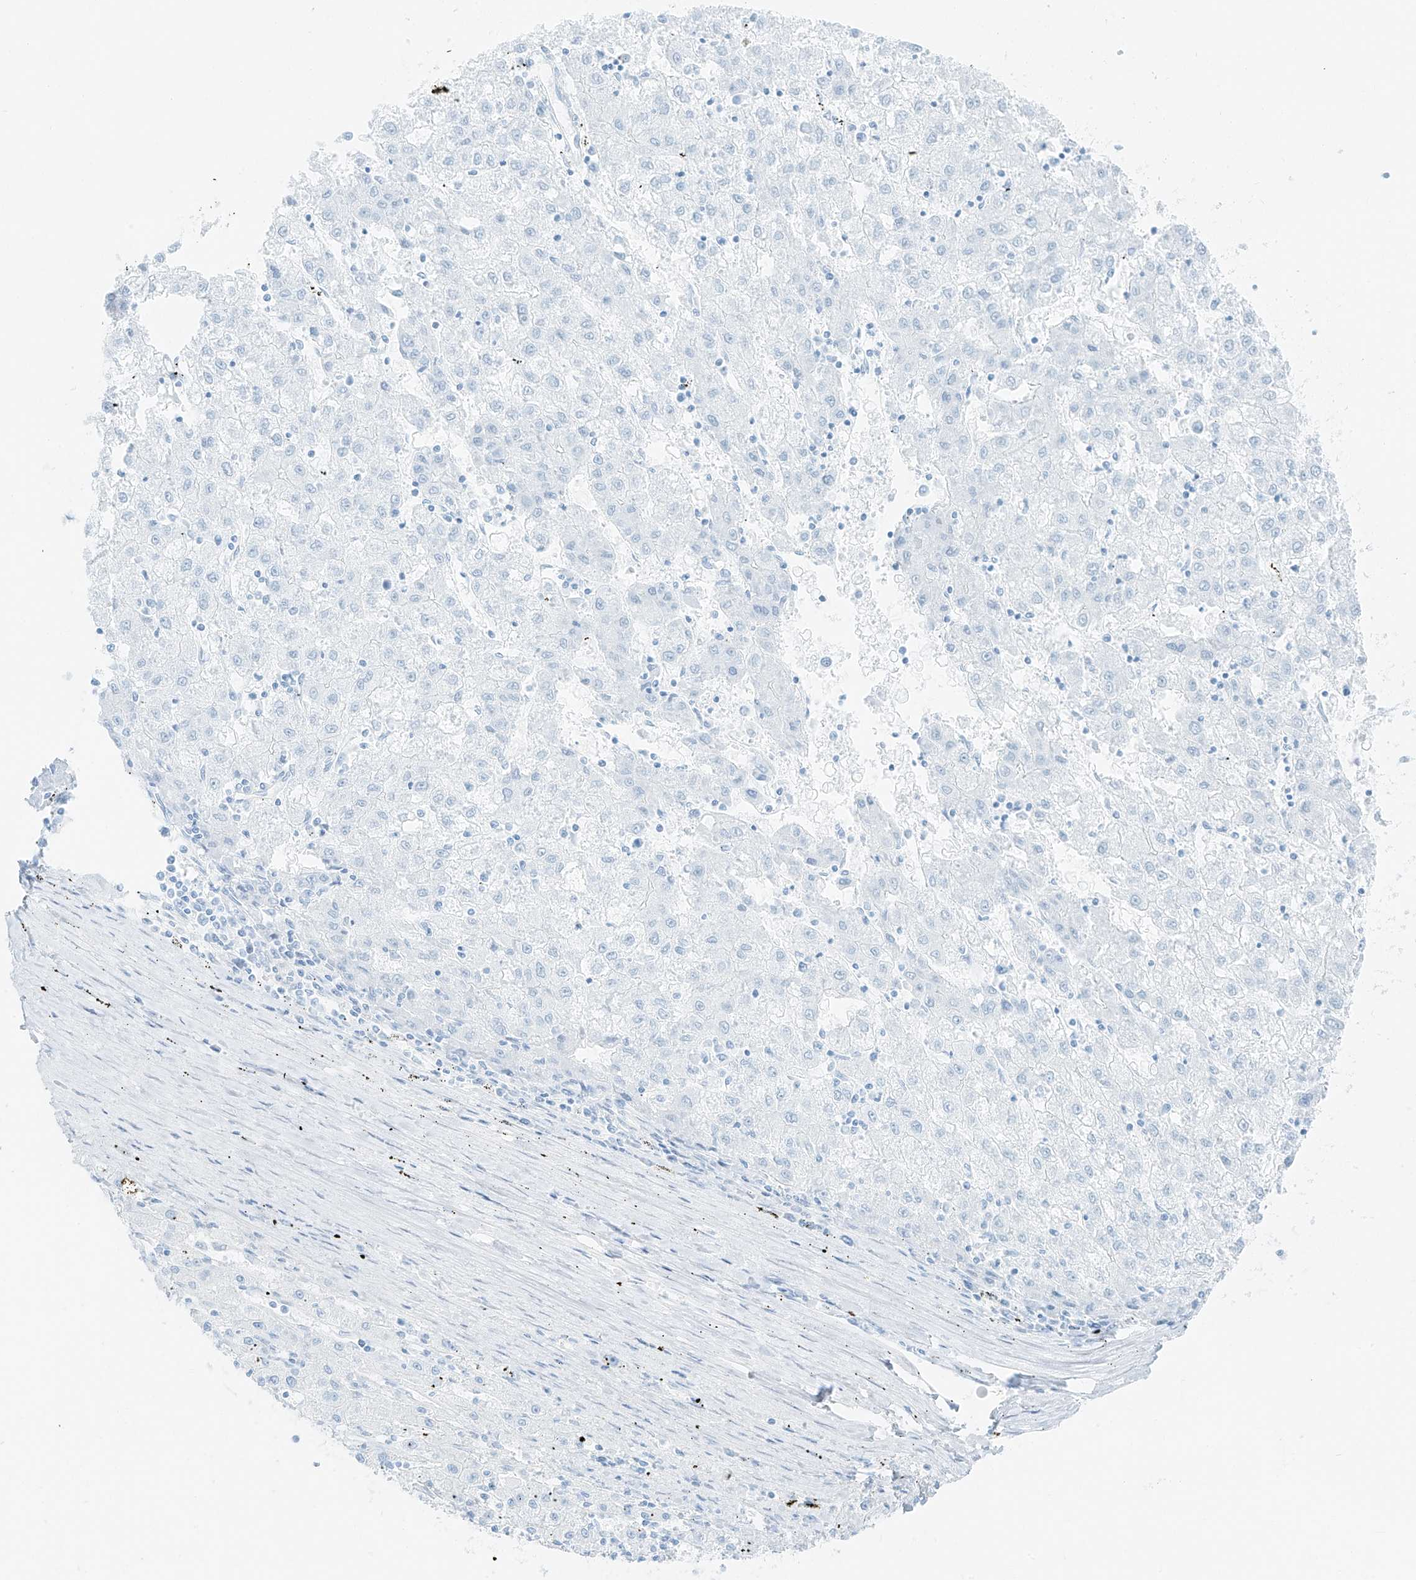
{"staining": {"intensity": "negative", "quantity": "none", "location": "none"}, "tissue": "liver cancer", "cell_type": "Tumor cells", "image_type": "cancer", "snomed": [{"axis": "morphology", "description": "Carcinoma, Hepatocellular, NOS"}, {"axis": "topography", "description": "Liver"}], "caption": "Tumor cells show no significant staining in liver cancer (hepatocellular carcinoma). (Immunohistochemistry (ihc), brightfield microscopy, high magnification).", "gene": "SMCP", "patient": {"sex": "male", "age": 72}}